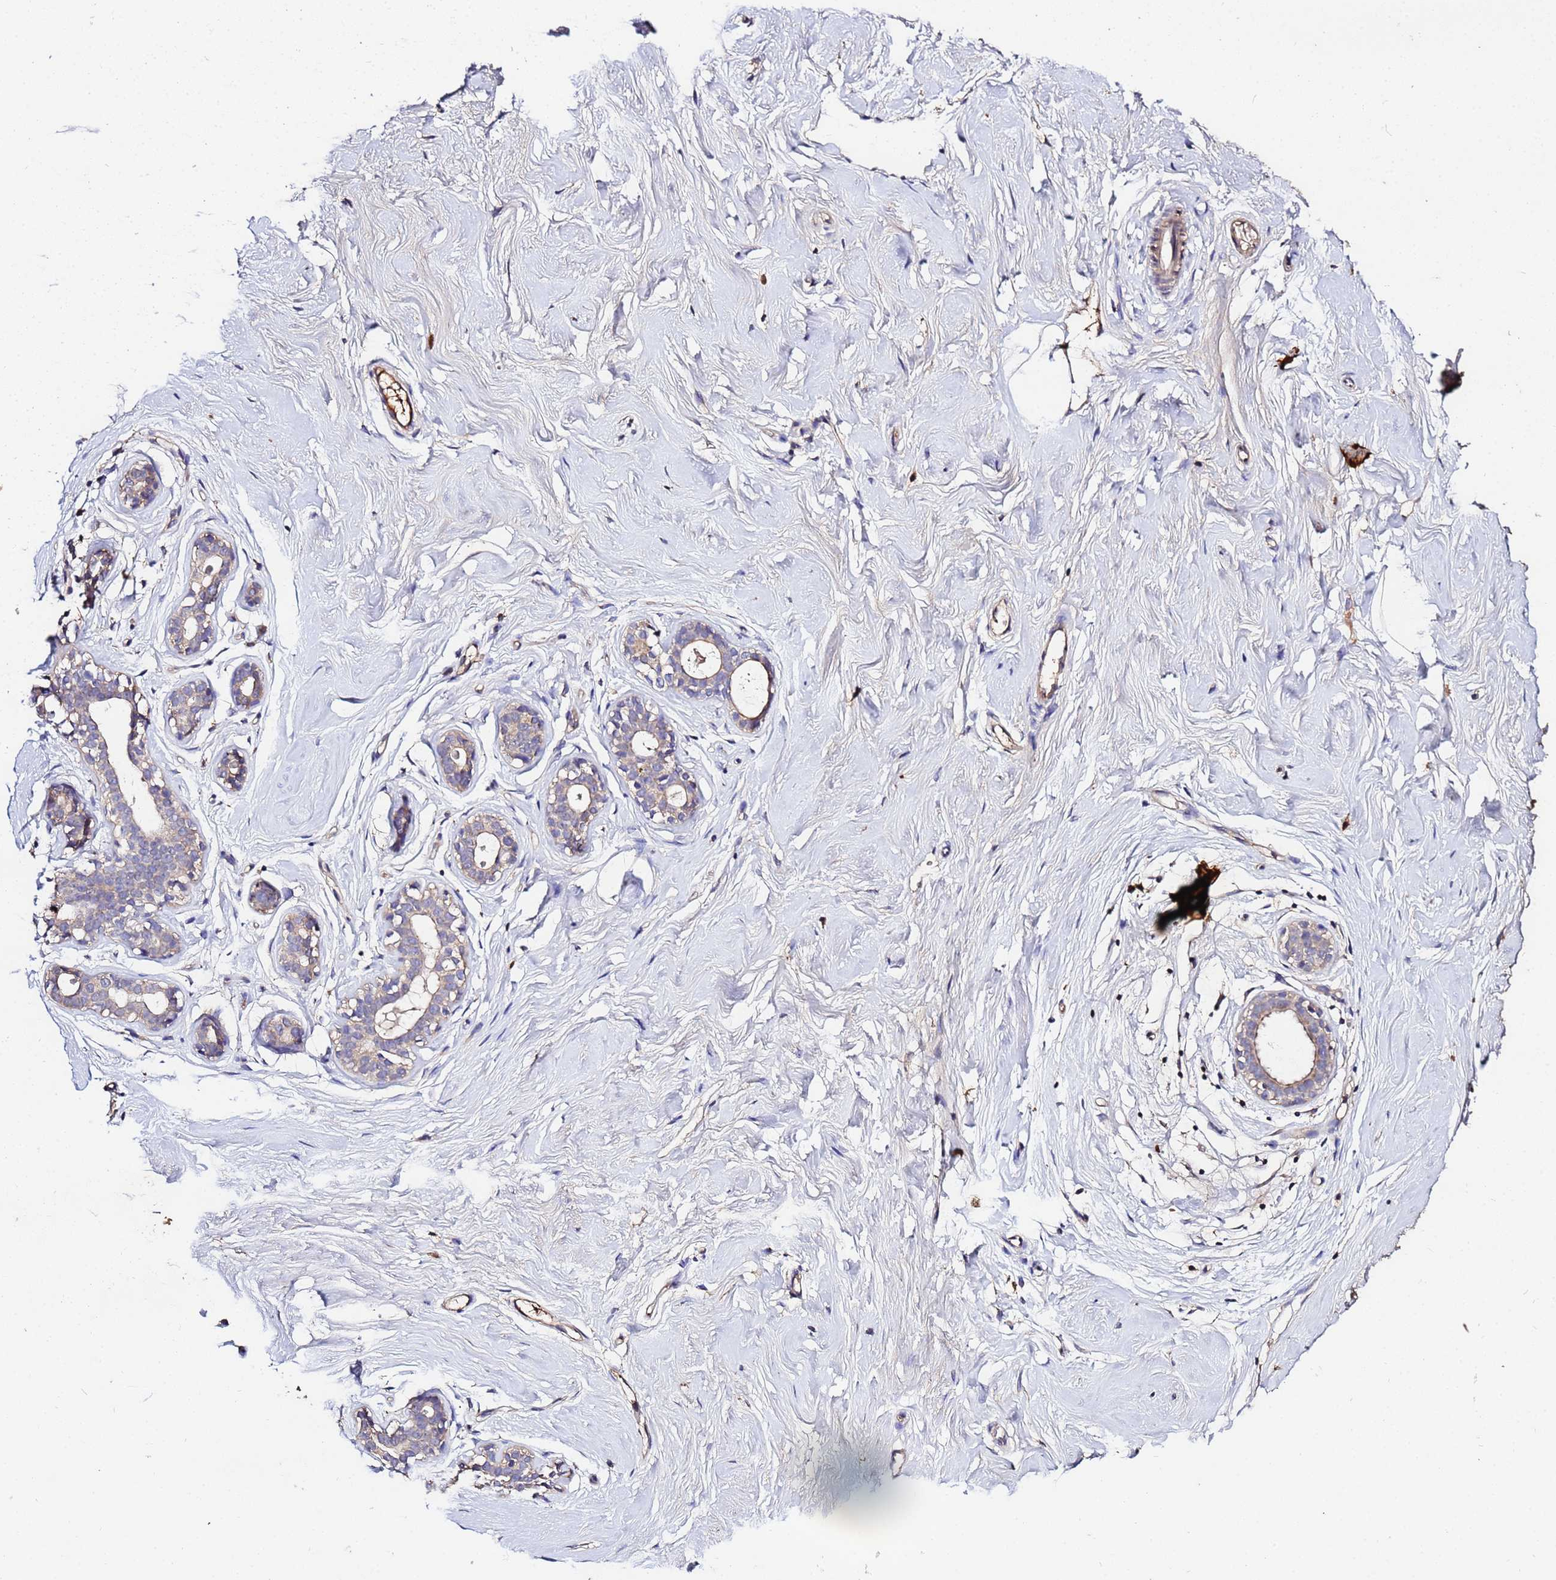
{"staining": {"intensity": "negative", "quantity": "none", "location": "none"}, "tissue": "breast", "cell_type": "Adipocytes", "image_type": "normal", "snomed": [{"axis": "morphology", "description": "Normal tissue, NOS"}, {"axis": "morphology", "description": "Adenoma, NOS"}, {"axis": "topography", "description": "Breast"}], "caption": "IHC photomicrograph of benign breast stained for a protein (brown), which demonstrates no expression in adipocytes.", "gene": "MTERF1", "patient": {"sex": "female", "age": 23}}